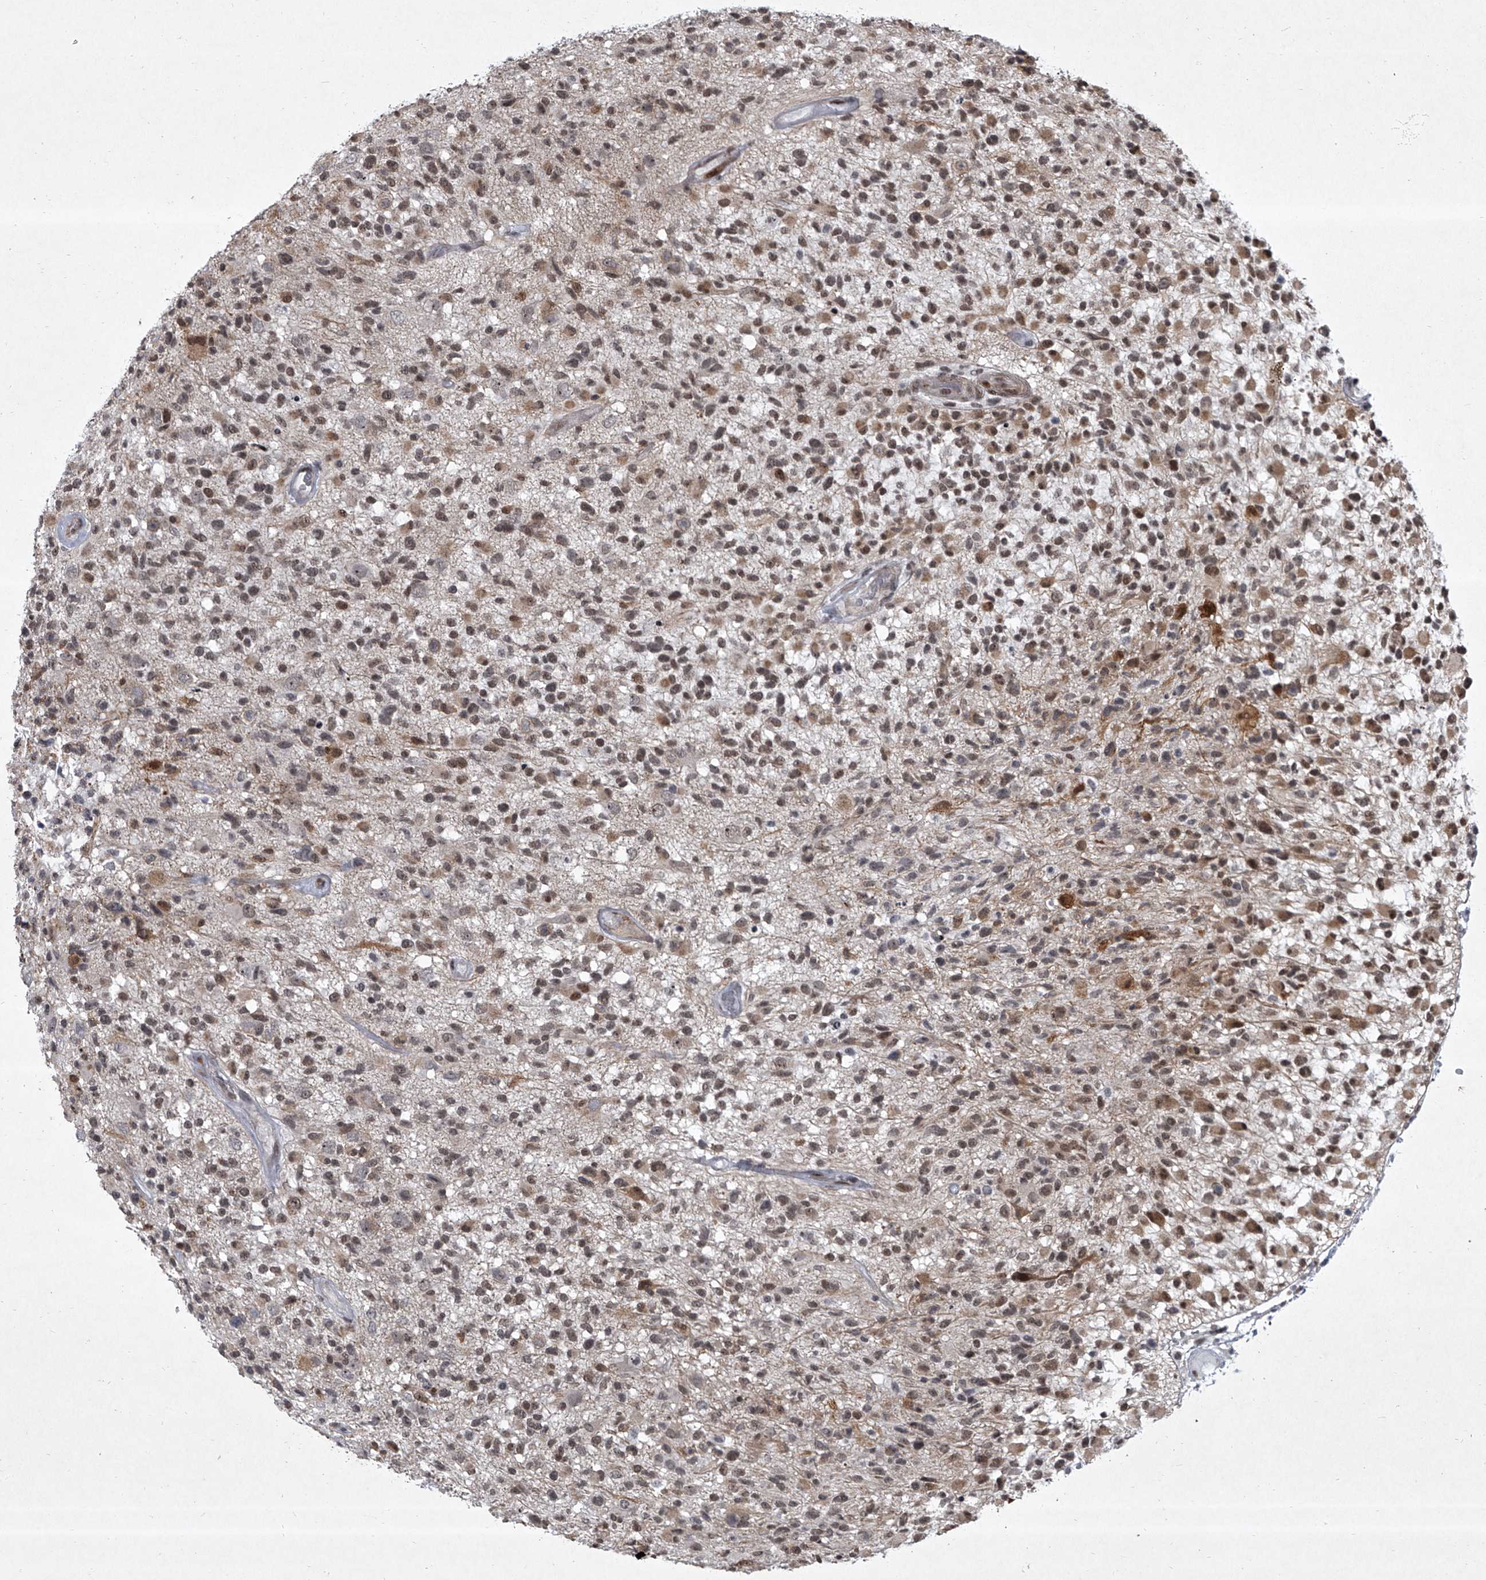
{"staining": {"intensity": "moderate", "quantity": "25%-75%", "location": "cytoplasmic/membranous,nuclear"}, "tissue": "glioma", "cell_type": "Tumor cells", "image_type": "cancer", "snomed": [{"axis": "morphology", "description": "Glioma, malignant, High grade"}, {"axis": "morphology", "description": "Glioblastoma, NOS"}, {"axis": "topography", "description": "Brain"}], "caption": "Glioblastoma stained with IHC exhibits moderate cytoplasmic/membranous and nuclear positivity in approximately 25%-75% of tumor cells. (DAB (3,3'-diaminobenzidine) IHC, brown staining for protein, blue staining for nuclei).", "gene": "MLLT1", "patient": {"sex": "male", "age": 60}}